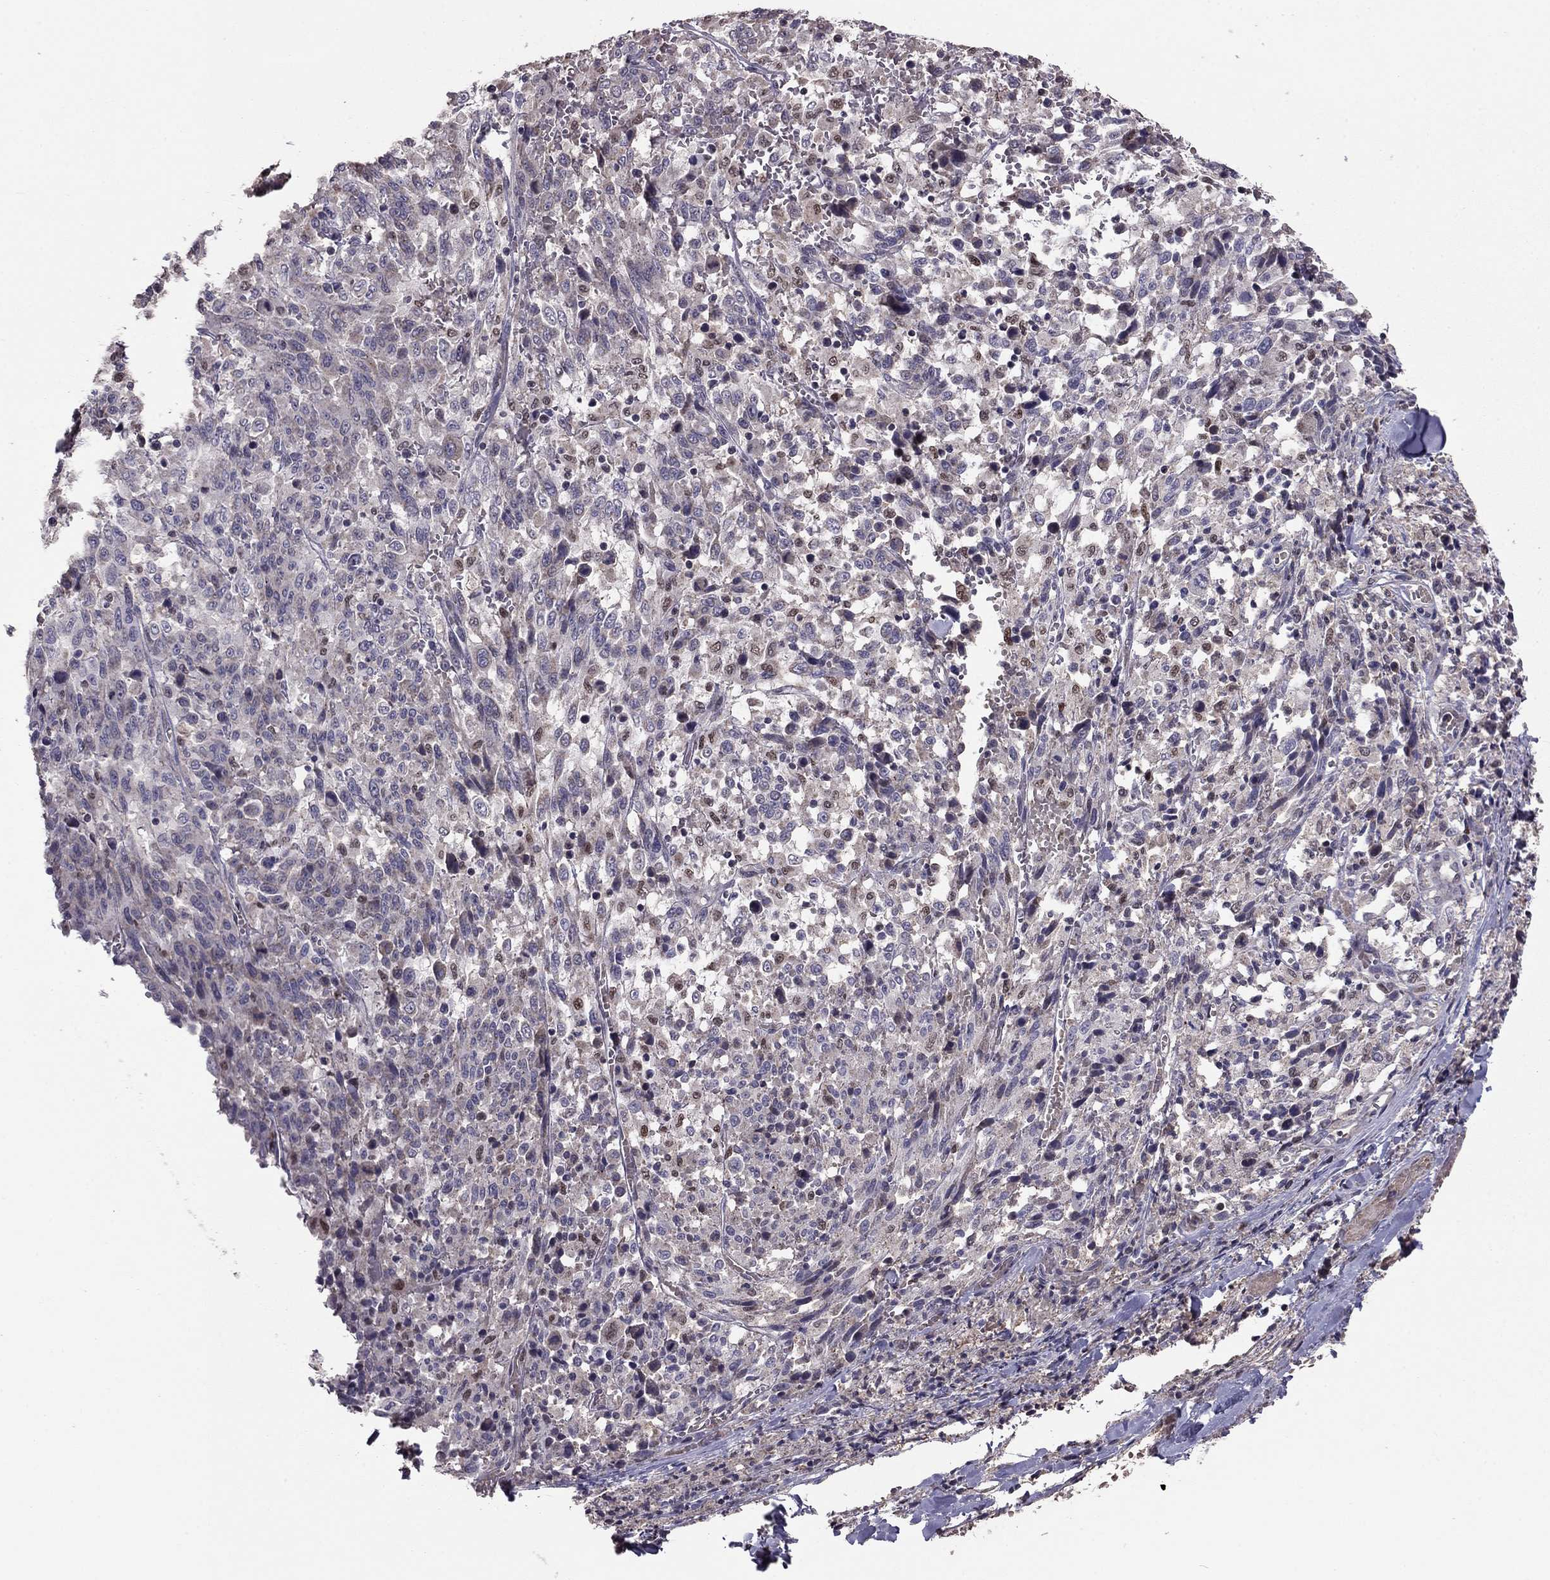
{"staining": {"intensity": "negative", "quantity": "none", "location": "none"}, "tissue": "melanoma", "cell_type": "Tumor cells", "image_type": "cancer", "snomed": [{"axis": "morphology", "description": "Malignant melanoma, NOS"}, {"axis": "topography", "description": "Skin"}], "caption": "This is a histopathology image of immunohistochemistry (IHC) staining of melanoma, which shows no expression in tumor cells. The staining was performed using DAB to visualize the protein expression in brown, while the nuclei were stained in blue with hematoxylin (Magnification: 20x).", "gene": "HCN1", "patient": {"sex": "female", "age": 91}}